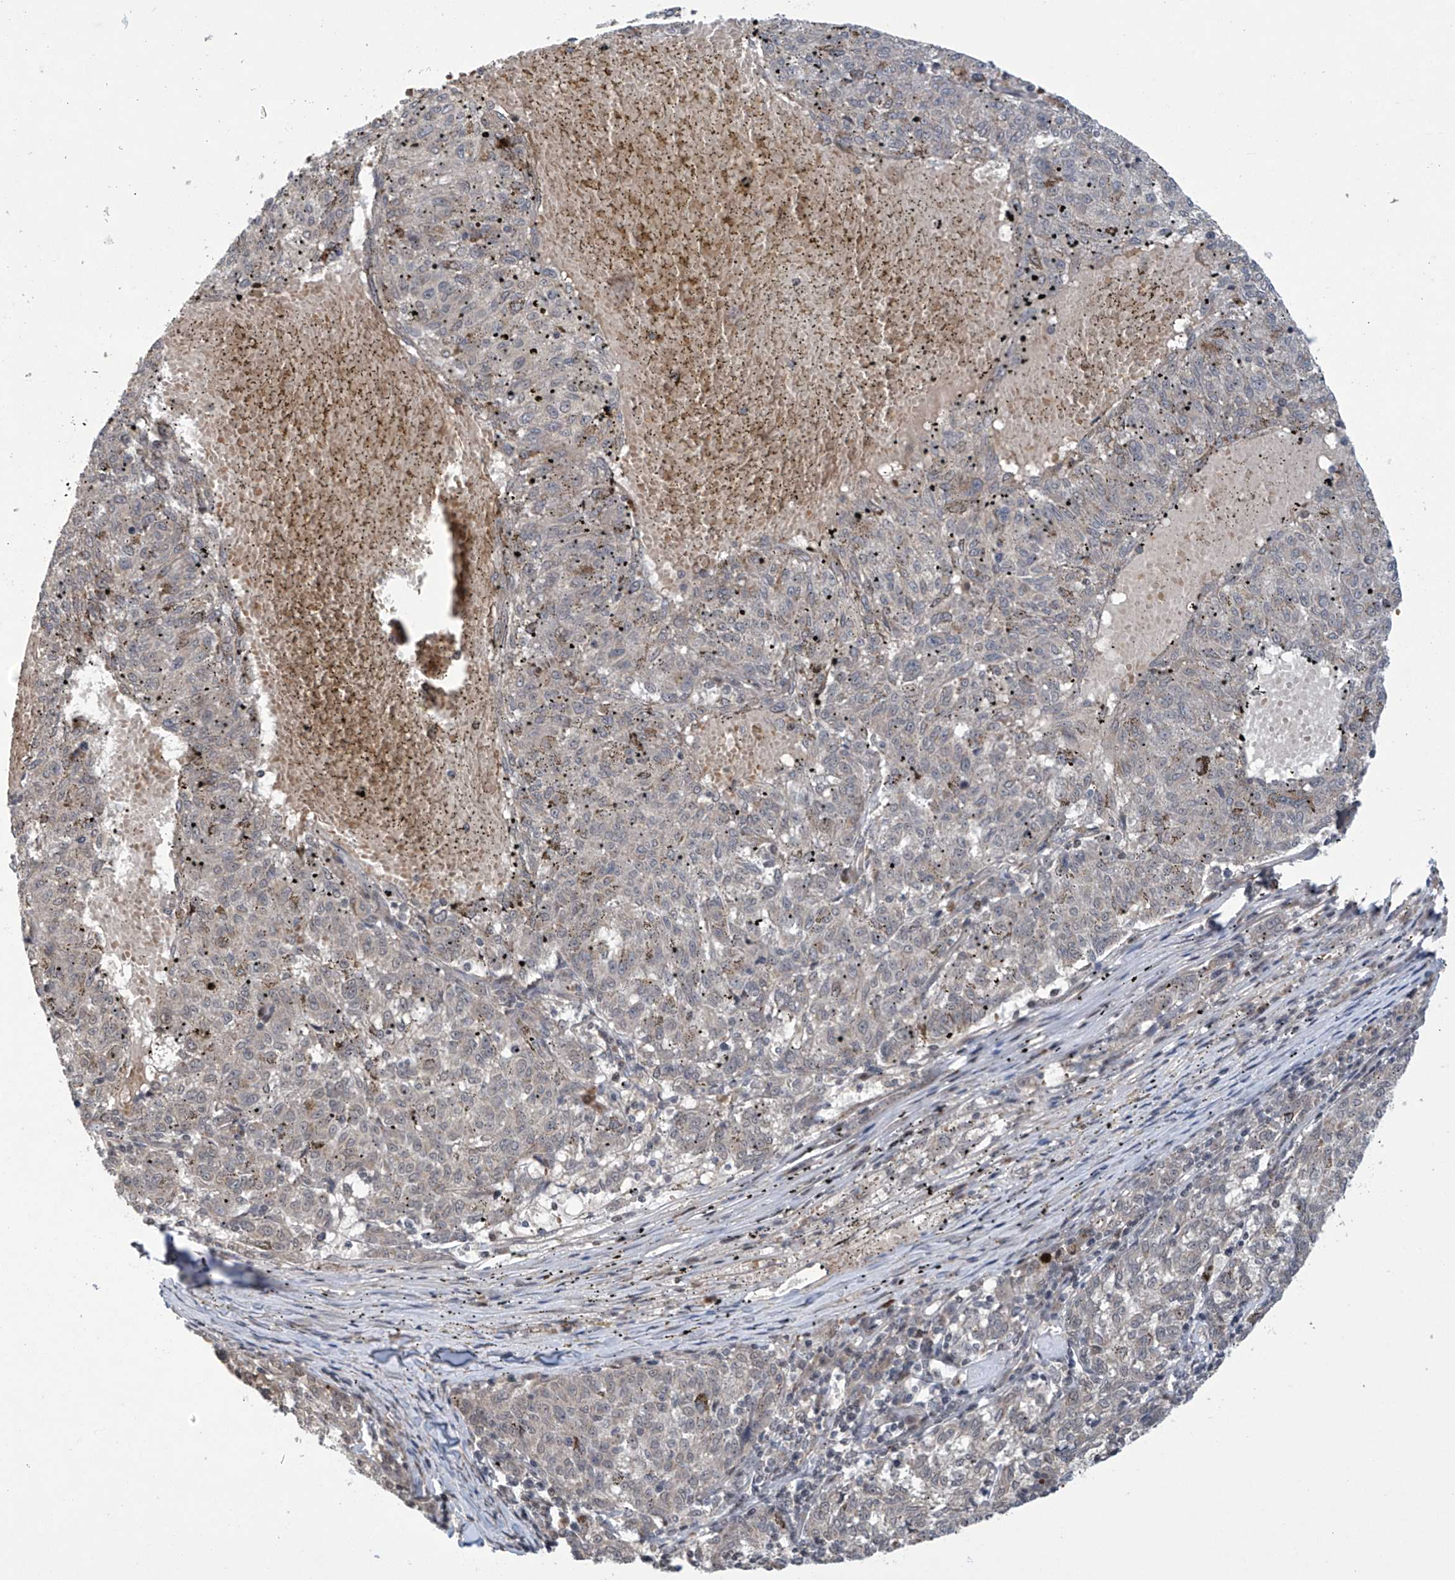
{"staining": {"intensity": "negative", "quantity": "none", "location": "none"}, "tissue": "melanoma", "cell_type": "Tumor cells", "image_type": "cancer", "snomed": [{"axis": "morphology", "description": "Malignant melanoma, NOS"}, {"axis": "topography", "description": "Skin"}], "caption": "Image shows no significant protein positivity in tumor cells of malignant melanoma.", "gene": "ABHD13", "patient": {"sex": "female", "age": 72}}